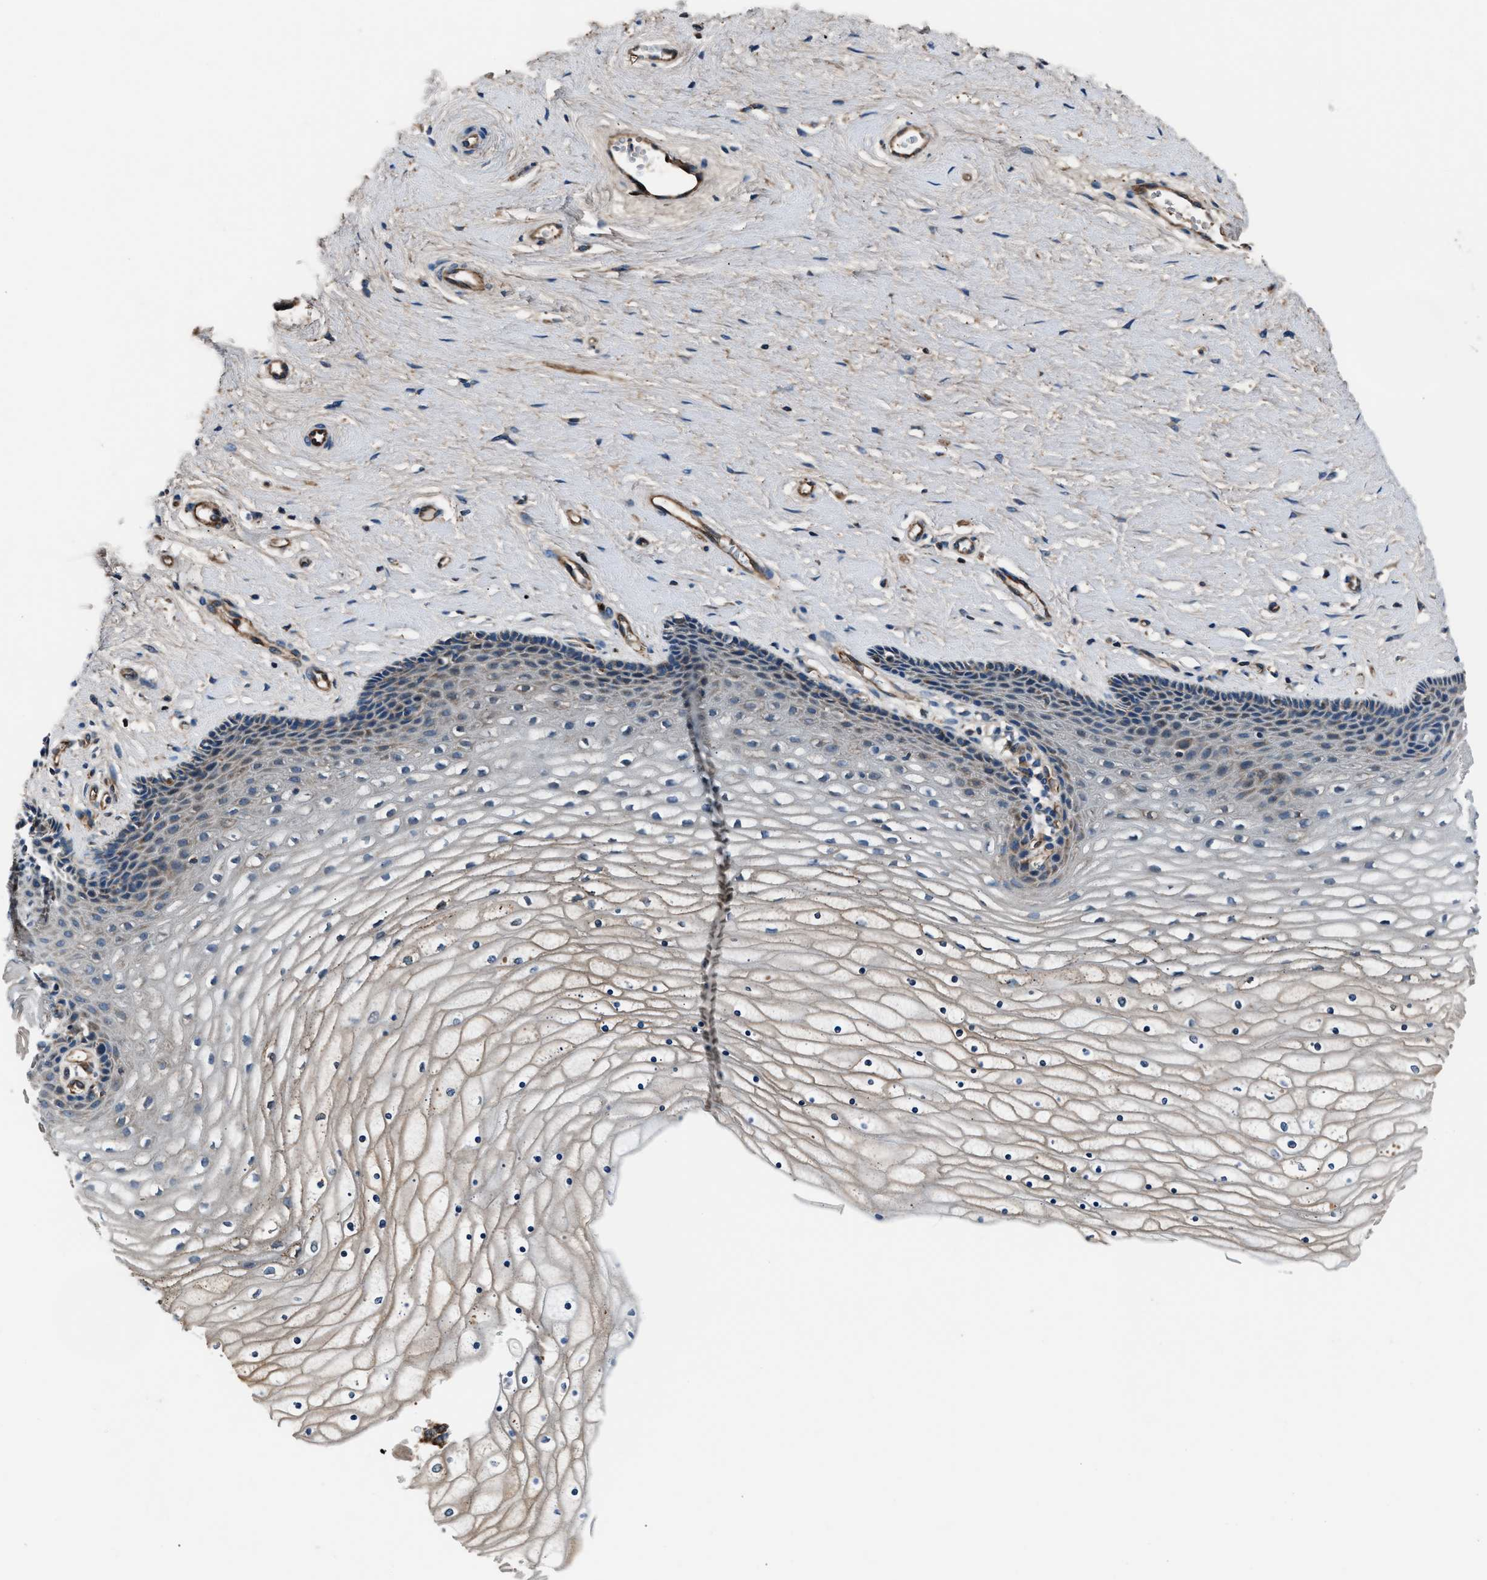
{"staining": {"intensity": "weak", "quantity": ">75%", "location": "cytoplasmic/membranous"}, "tissue": "cervix", "cell_type": "Glandular cells", "image_type": "normal", "snomed": [{"axis": "morphology", "description": "Normal tissue, NOS"}, {"axis": "topography", "description": "Cervix"}], "caption": "DAB (3,3'-diaminobenzidine) immunohistochemical staining of benign human cervix shows weak cytoplasmic/membranous protein positivity in about >75% of glandular cells.", "gene": "ENSG00000281039", "patient": {"sex": "female", "age": 39}}